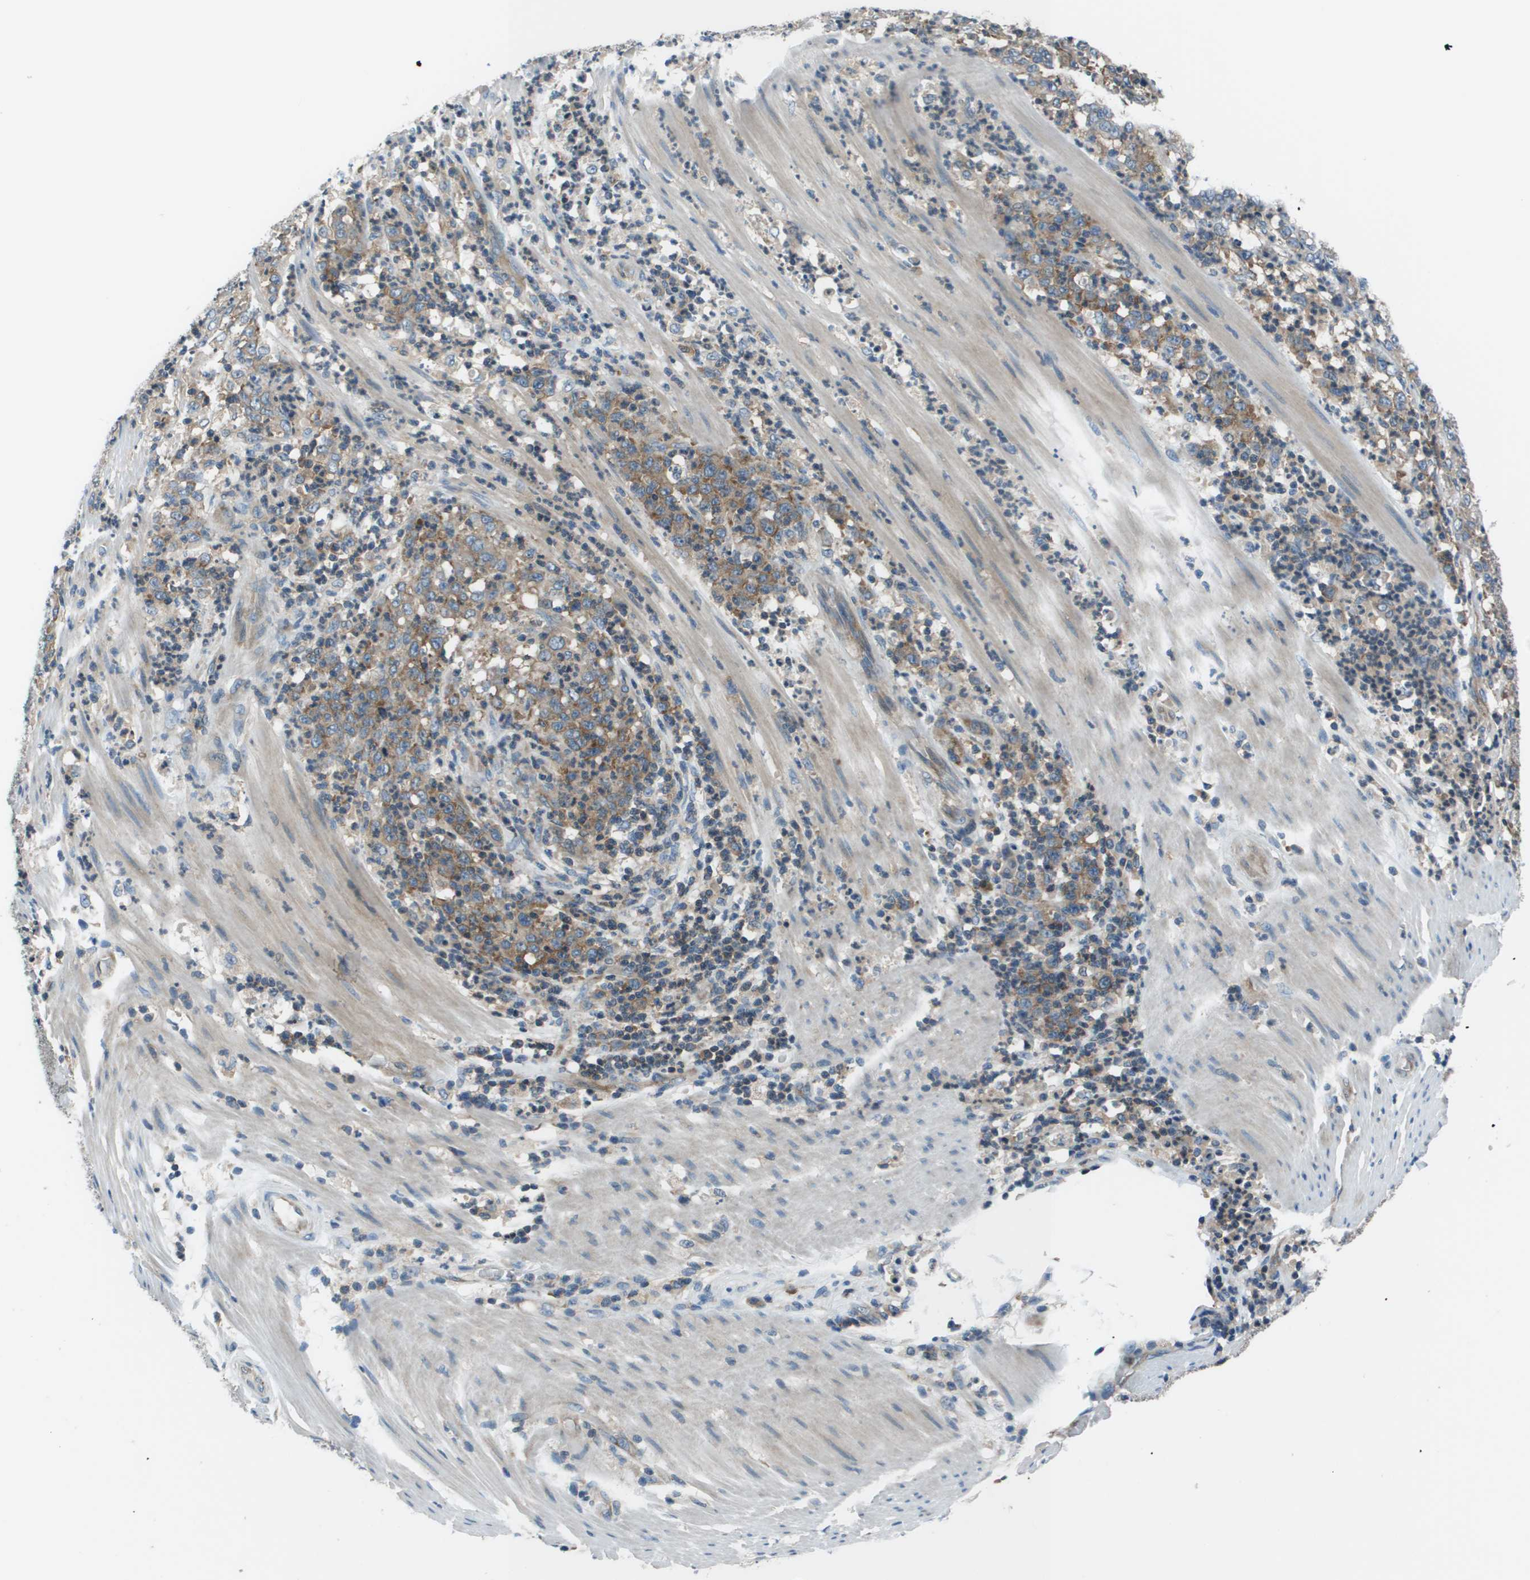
{"staining": {"intensity": "moderate", "quantity": "25%-75%", "location": "cytoplasmic/membranous"}, "tissue": "stomach cancer", "cell_type": "Tumor cells", "image_type": "cancer", "snomed": [{"axis": "morphology", "description": "Adenocarcinoma, NOS"}, {"axis": "topography", "description": "Stomach, lower"}], "caption": "Moderate cytoplasmic/membranous positivity for a protein is seen in approximately 25%-75% of tumor cells of adenocarcinoma (stomach) using immunohistochemistry.", "gene": "EIF3B", "patient": {"sex": "female", "age": 71}}